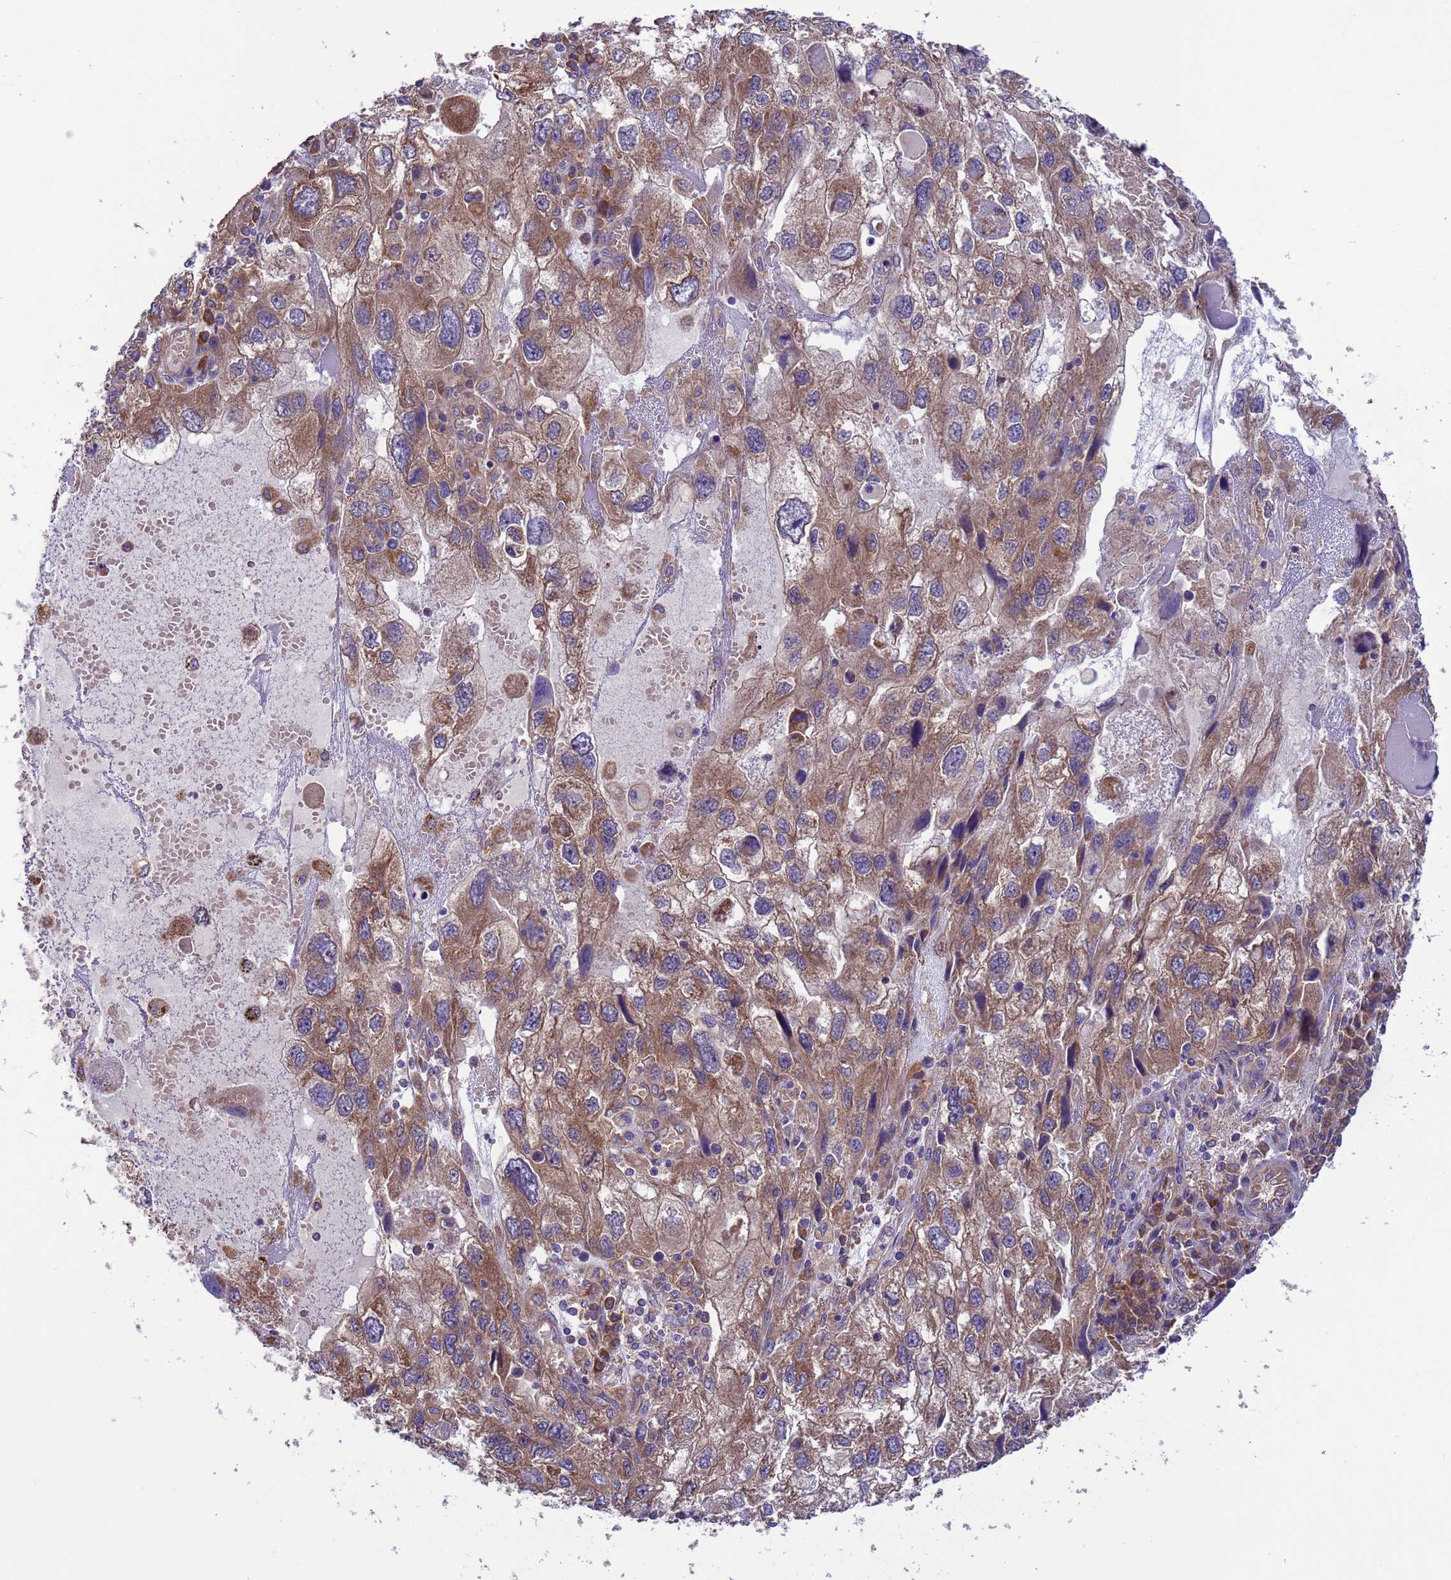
{"staining": {"intensity": "moderate", "quantity": ">75%", "location": "cytoplasmic/membranous"}, "tissue": "endometrial cancer", "cell_type": "Tumor cells", "image_type": "cancer", "snomed": [{"axis": "morphology", "description": "Adenocarcinoma, NOS"}, {"axis": "topography", "description": "Endometrium"}], "caption": "A photomicrograph of human endometrial cancer stained for a protein reveals moderate cytoplasmic/membranous brown staining in tumor cells. Using DAB (brown) and hematoxylin (blue) stains, captured at high magnification using brightfield microscopy.", "gene": "ARHGAP12", "patient": {"sex": "female", "age": 49}}